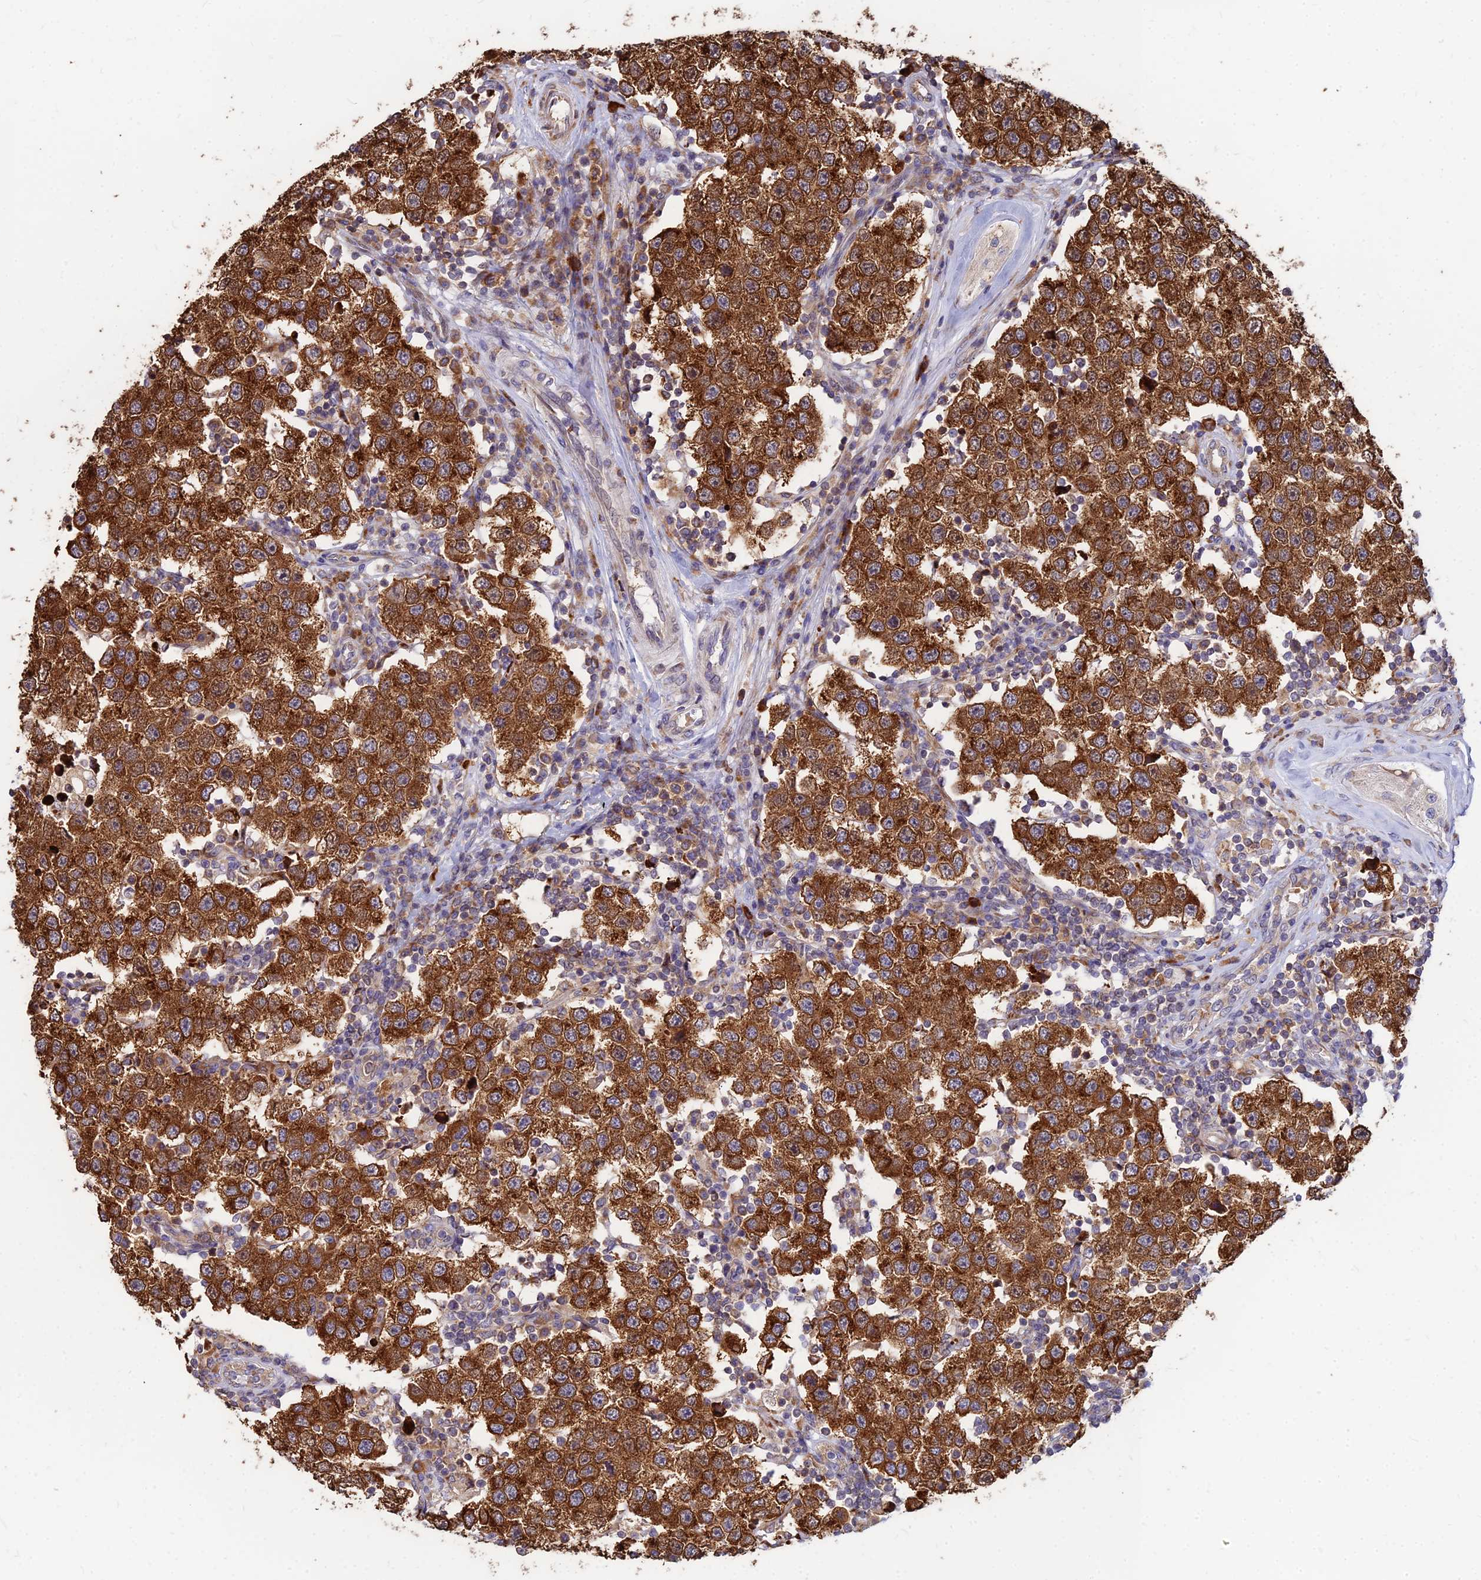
{"staining": {"intensity": "strong", "quantity": ">75%", "location": "cytoplasmic/membranous"}, "tissue": "testis cancer", "cell_type": "Tumor cells", "image_type": "cancer", "snomed": [{"axis": "morphology", "description": "Seminoma, NOS"}, {"axis": "topography", "description": "Testis"}], "caption": "The micrograph shows a brown stain indicating the presence of a protein in the cytoplasmic/membranous of tumor cells in testis cancer (seminoma).", "gene": "CCT6B", "patient": {"sex": "male", "age": 34}}